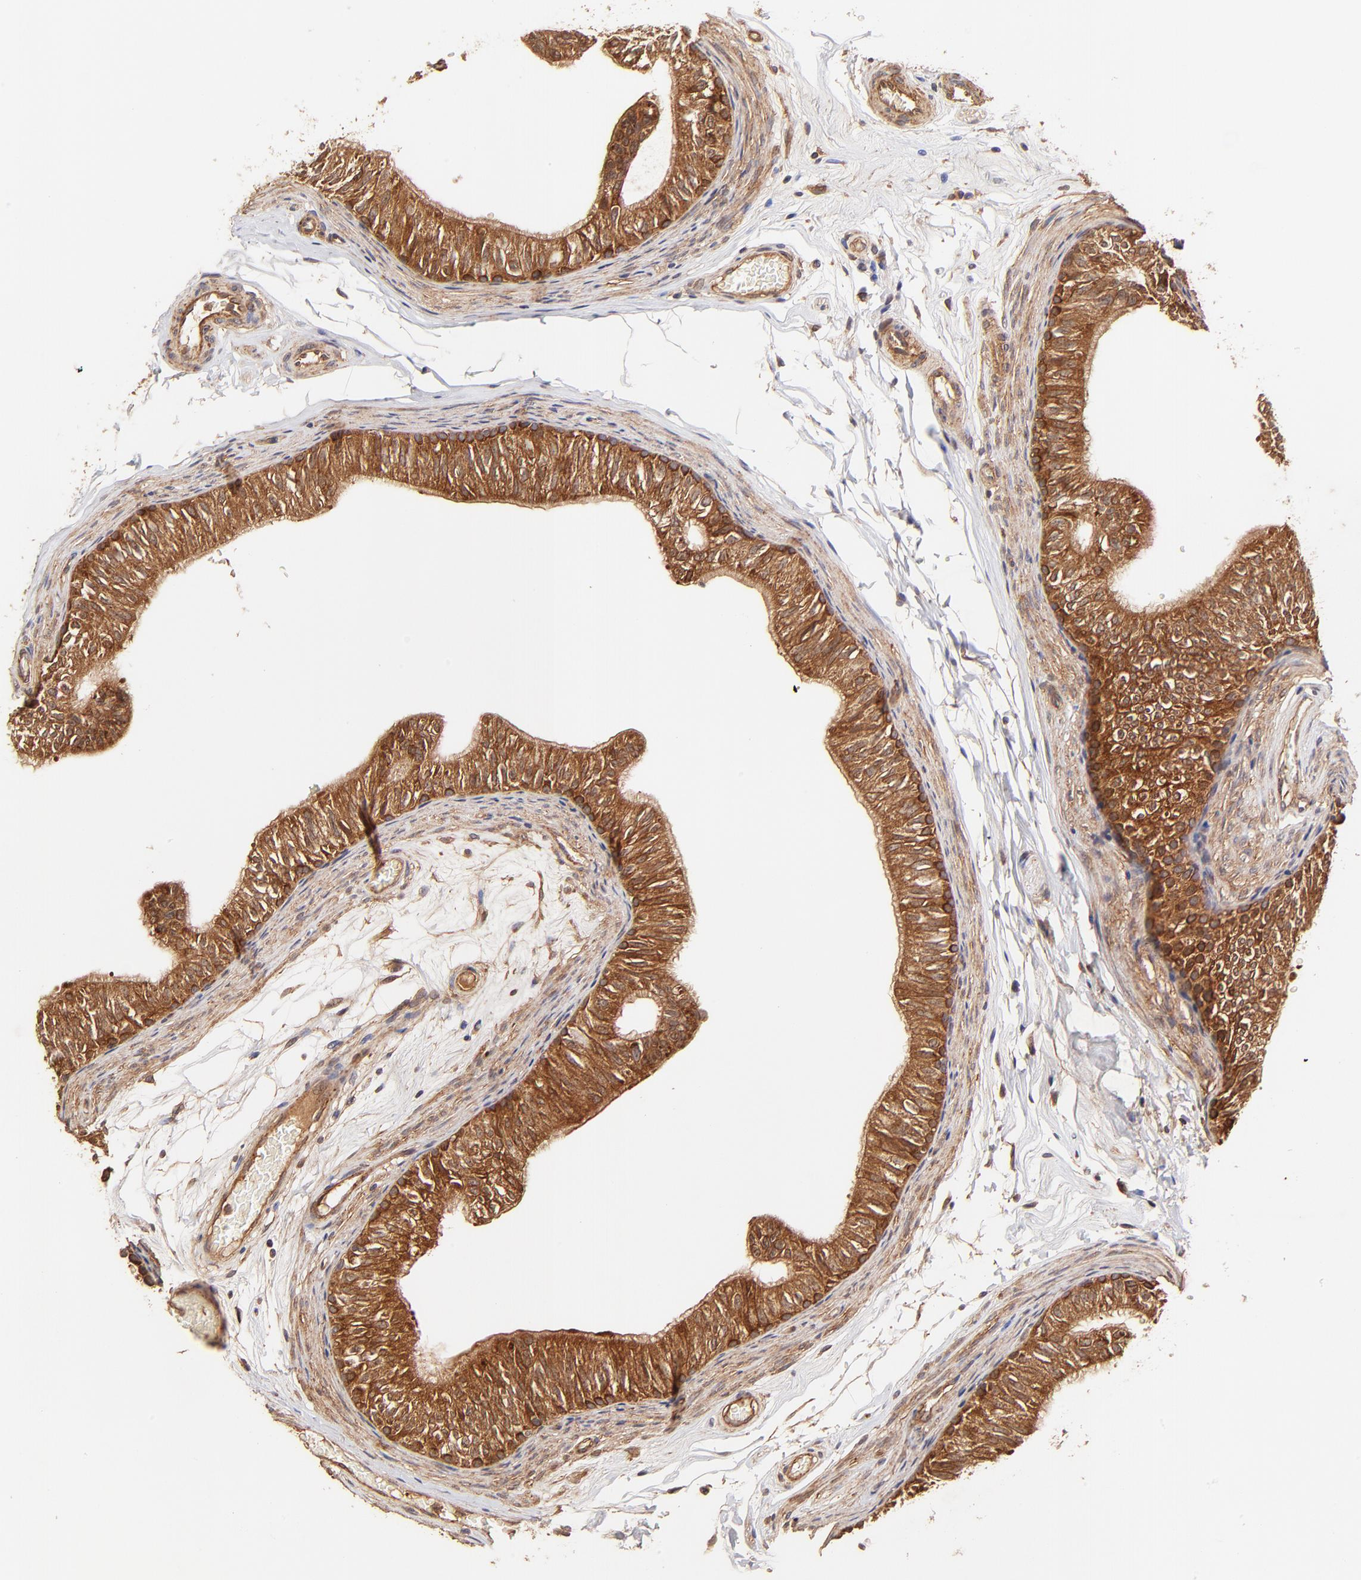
{"staining": {"intensity": "strong", "quantity": ">75%", "location": "cytoplasmic/membranous"}, "tissue": "epididymis", "cell_type": "Glandular cells", "image_type": "normal", "snomed": [{"axis": "morphology", "description": "Normal tissue, NOS"}, {"axis": "topography", "description": "Testis"}, {"axis": "topography", "description": "Epididymis"}], "caption": "Human epididymis stained for a protein (brown) shows strong cytoplasmic/membranous positive positivity in about >75% of glandular cells.", "gene": "ITGB1", "patient": {"sex": "male", "age": 36}}